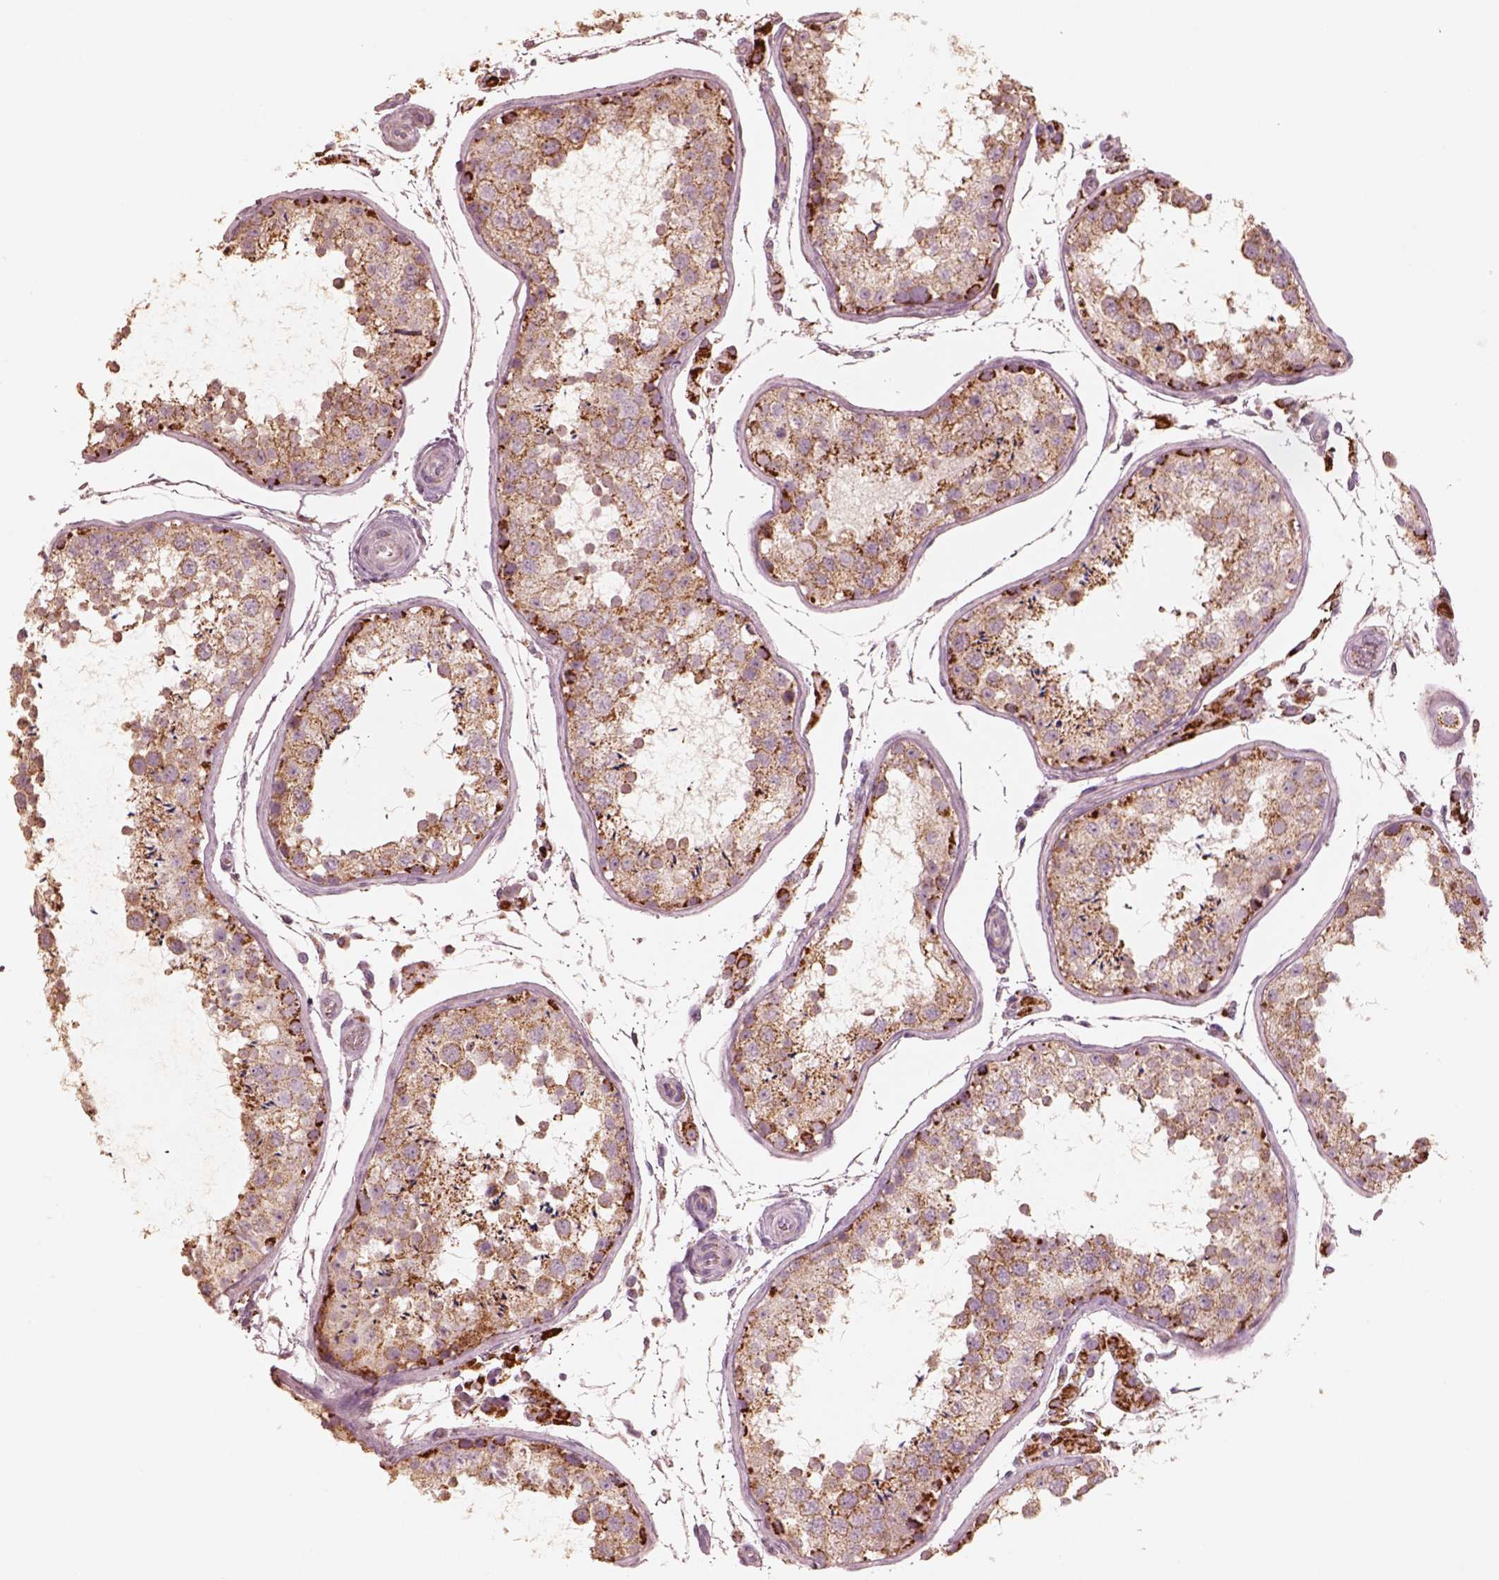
{"staining": {"intensity": "moderate", "quantity": ">75%", "location": "cytoplasmic/membranous"}, "tissue": "testis", "cell_type": "Cells in seminiferous ducts", "image_type": "normal", "snomed": [{"axis": "morphology", "description": "Normal tissue, NOS"}, {"axis": "topography", "description": "Testis"}], "caption": "Testis stained with a brown dye displays moderate cytoplasmic/membranous positive positivity in approximately >75% of cells in seminiferous ducts.", "gene": "ENTPD6", "patient": {"sex": "male", "age": 29}}